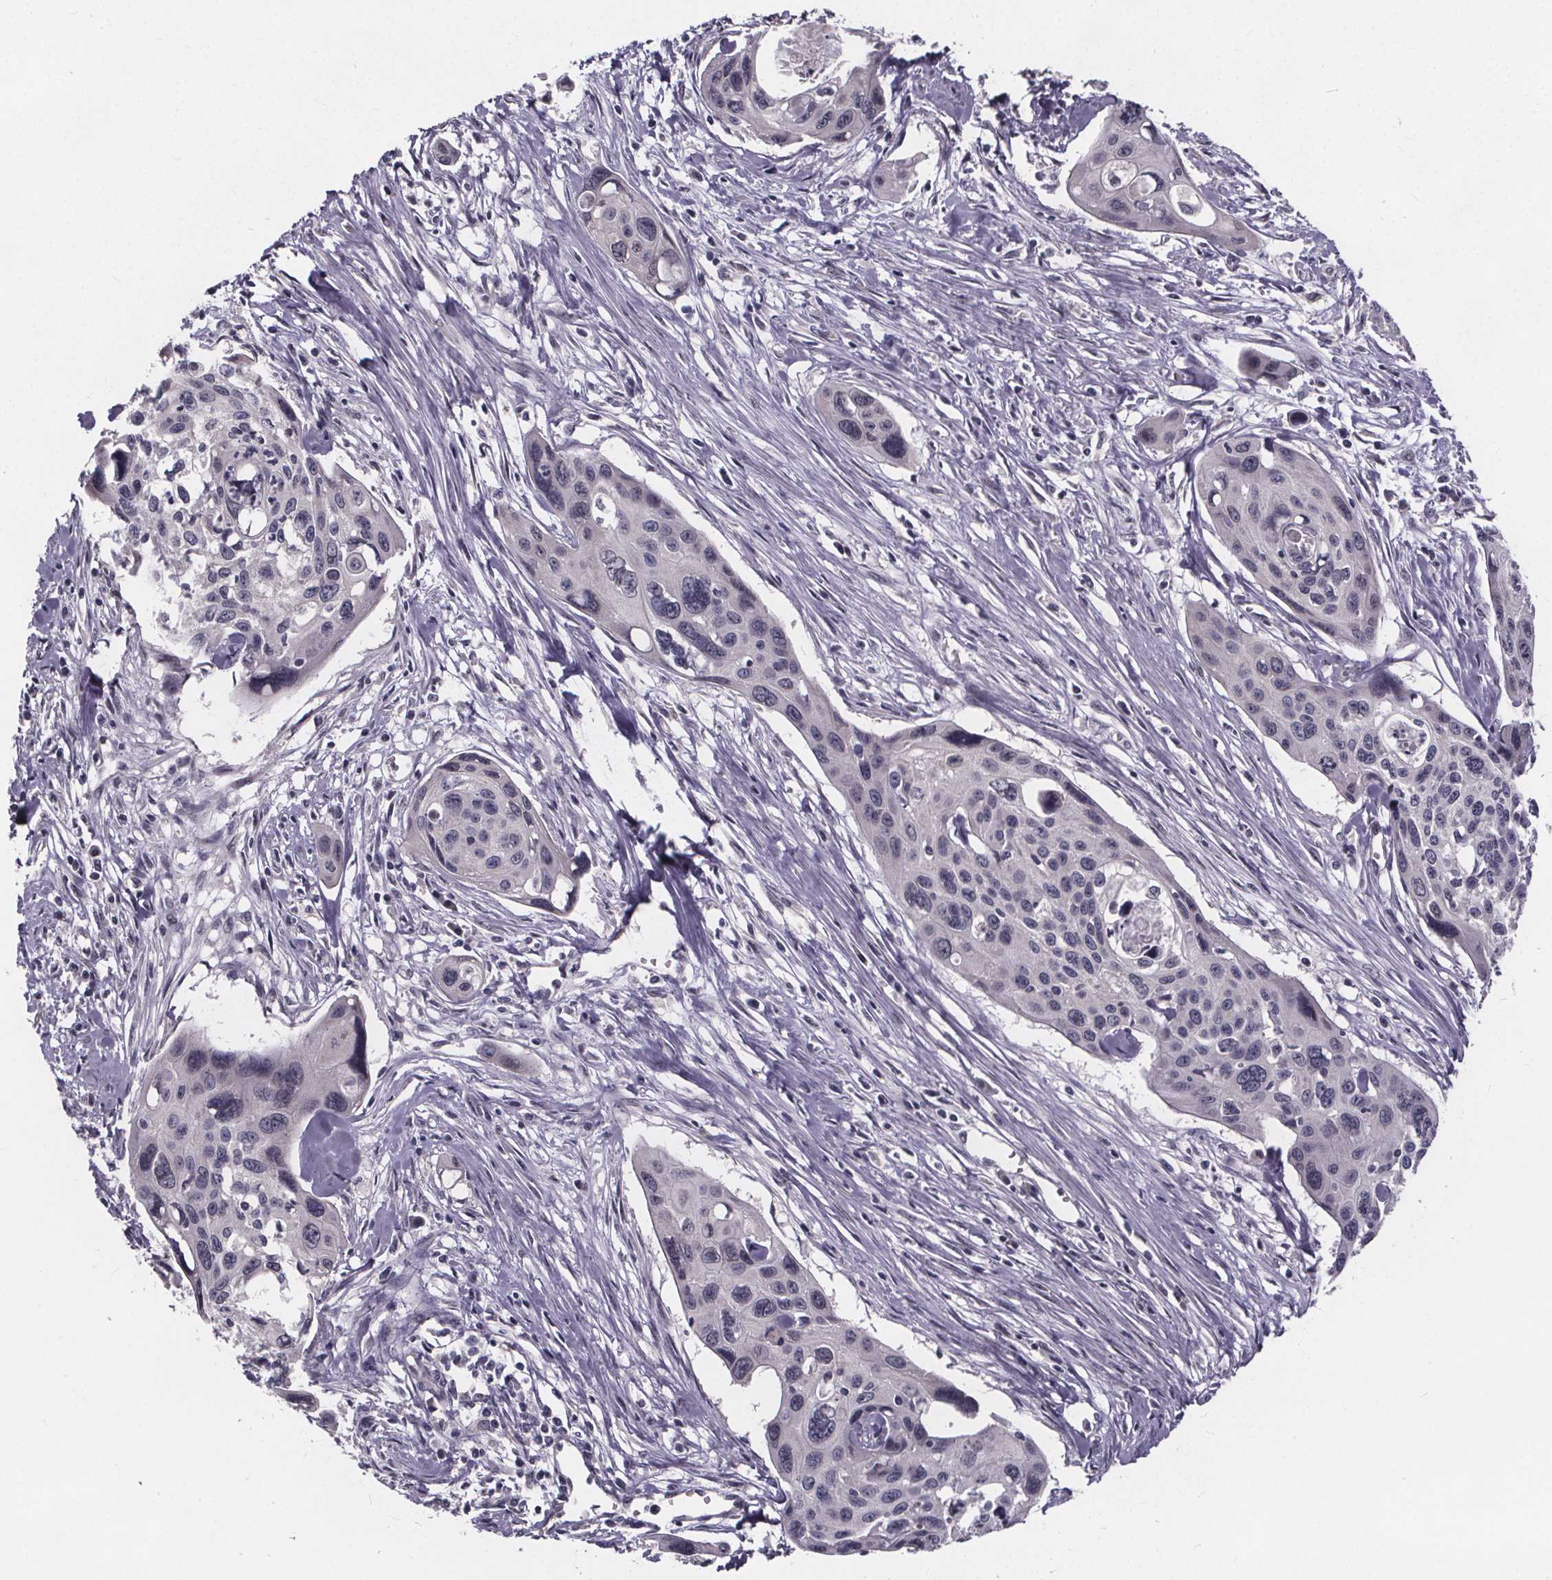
{"staining": {"intensity": "negative", "quantity": "none", "location": "none"}, "tissue": "cervical cancer", "cell_type": "Tumor cells", "image_type": "cancer", "snomed": [{"axis": "morphology", "description": "Squamous cell carcinoma, NOS"}, {"axis": "topography", "description": "Cervix"}], "caption": "Cervical cancer (squamous cell carcinoma) was stained to show a protein in brown. There is no significant staining in tumor cells.", "gene": "FAM181B", "patient": {"sex": "female", "age": 31}}